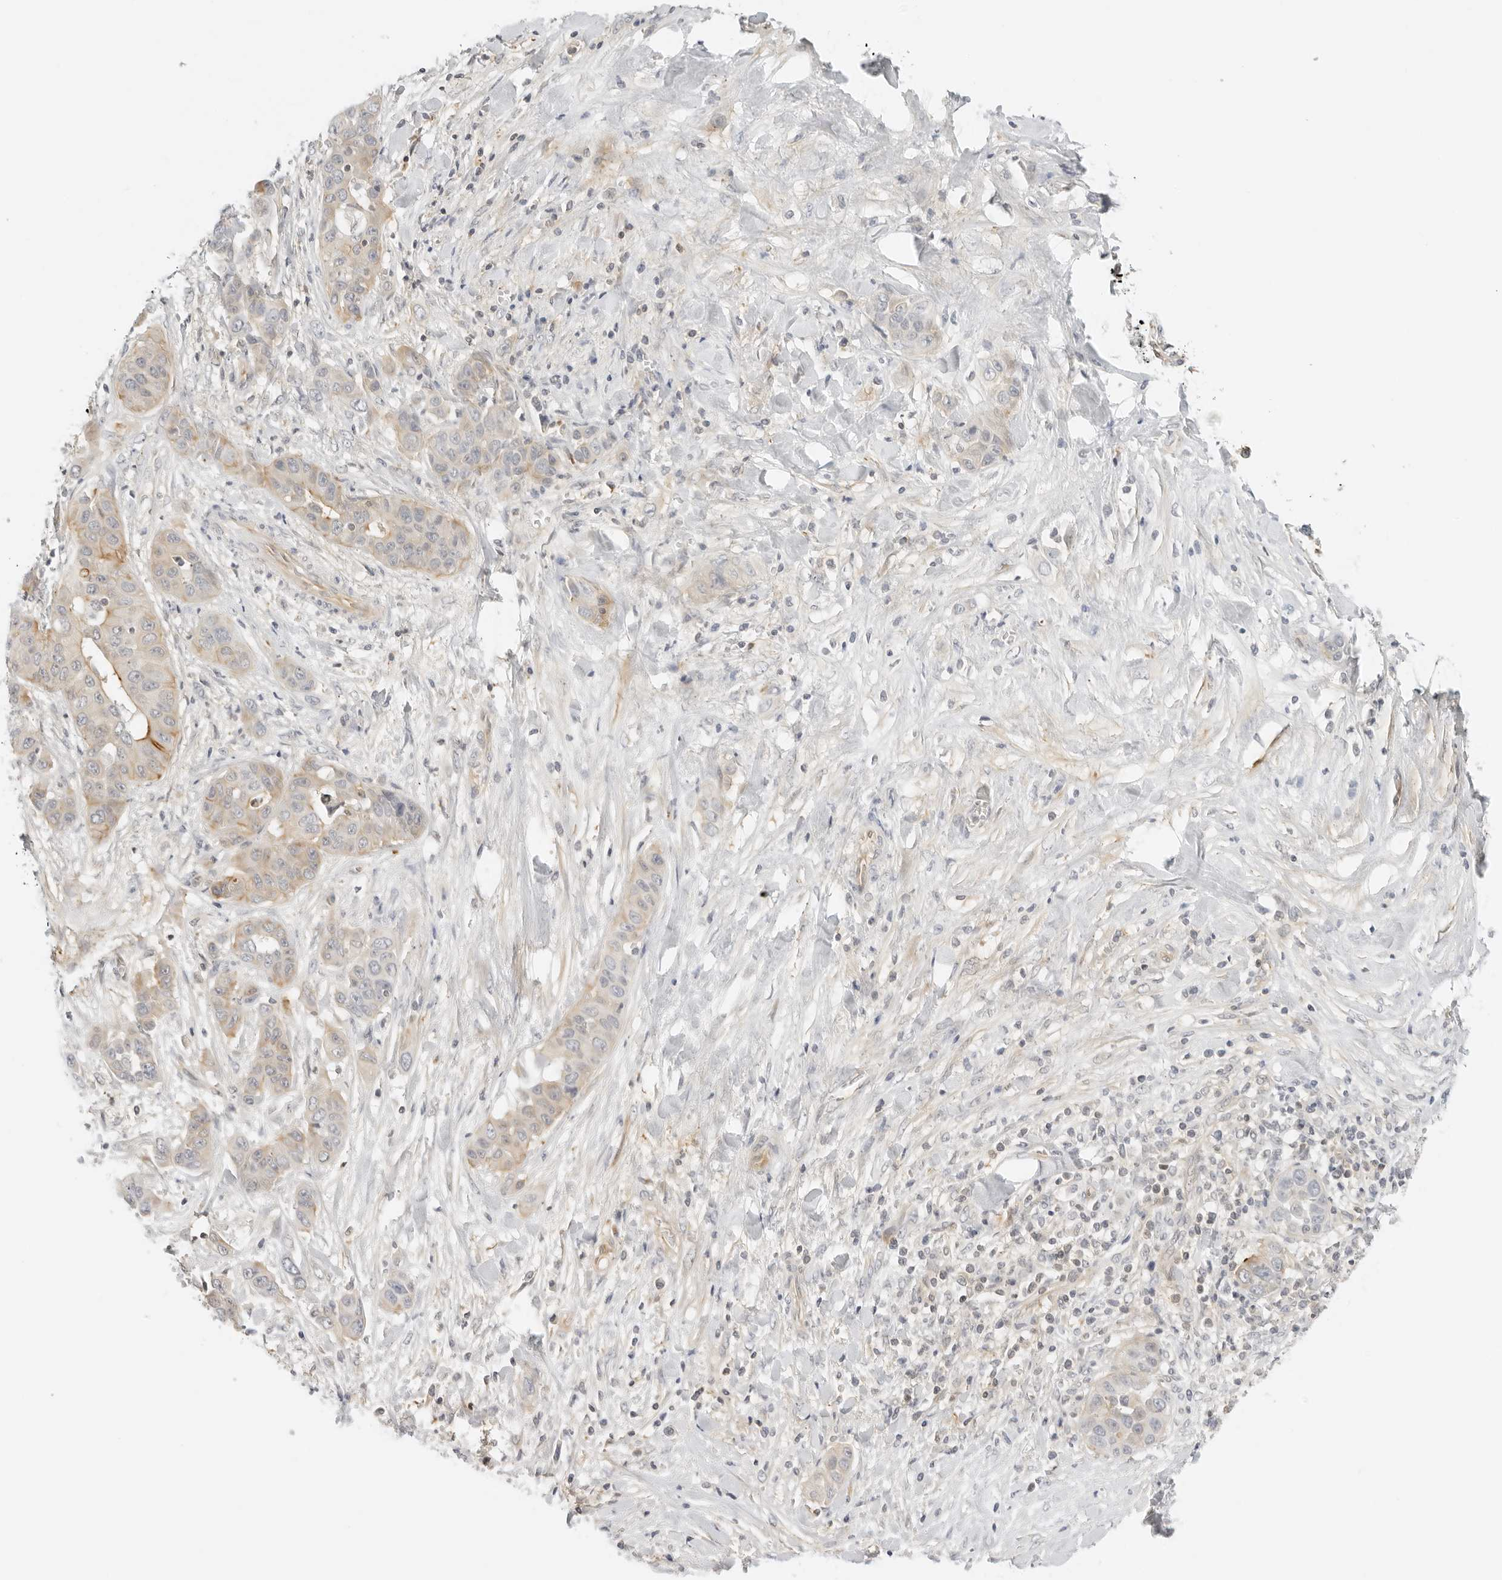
{"staining": {"intensity": "weak", "quantity": "25%-75%", "location": "cytoplasmic/membranous"}, "tissue": "liver cancer", "cell_type": "Tumor cells", "image_type": "cancer", "snomed": [{"axis": "morphology", "description": "Cholangiocarcinoma"}, {"axis": "topography", "description": "Liver"}], "caption": "Human liver cancer stained with a brown dye demonstrates weak cytoplasmic/membranous positive staining in approximately 25%-75% of tumor cells.", "gene": "OSCP1", "patient": {"sex": "female", "age": 52}}